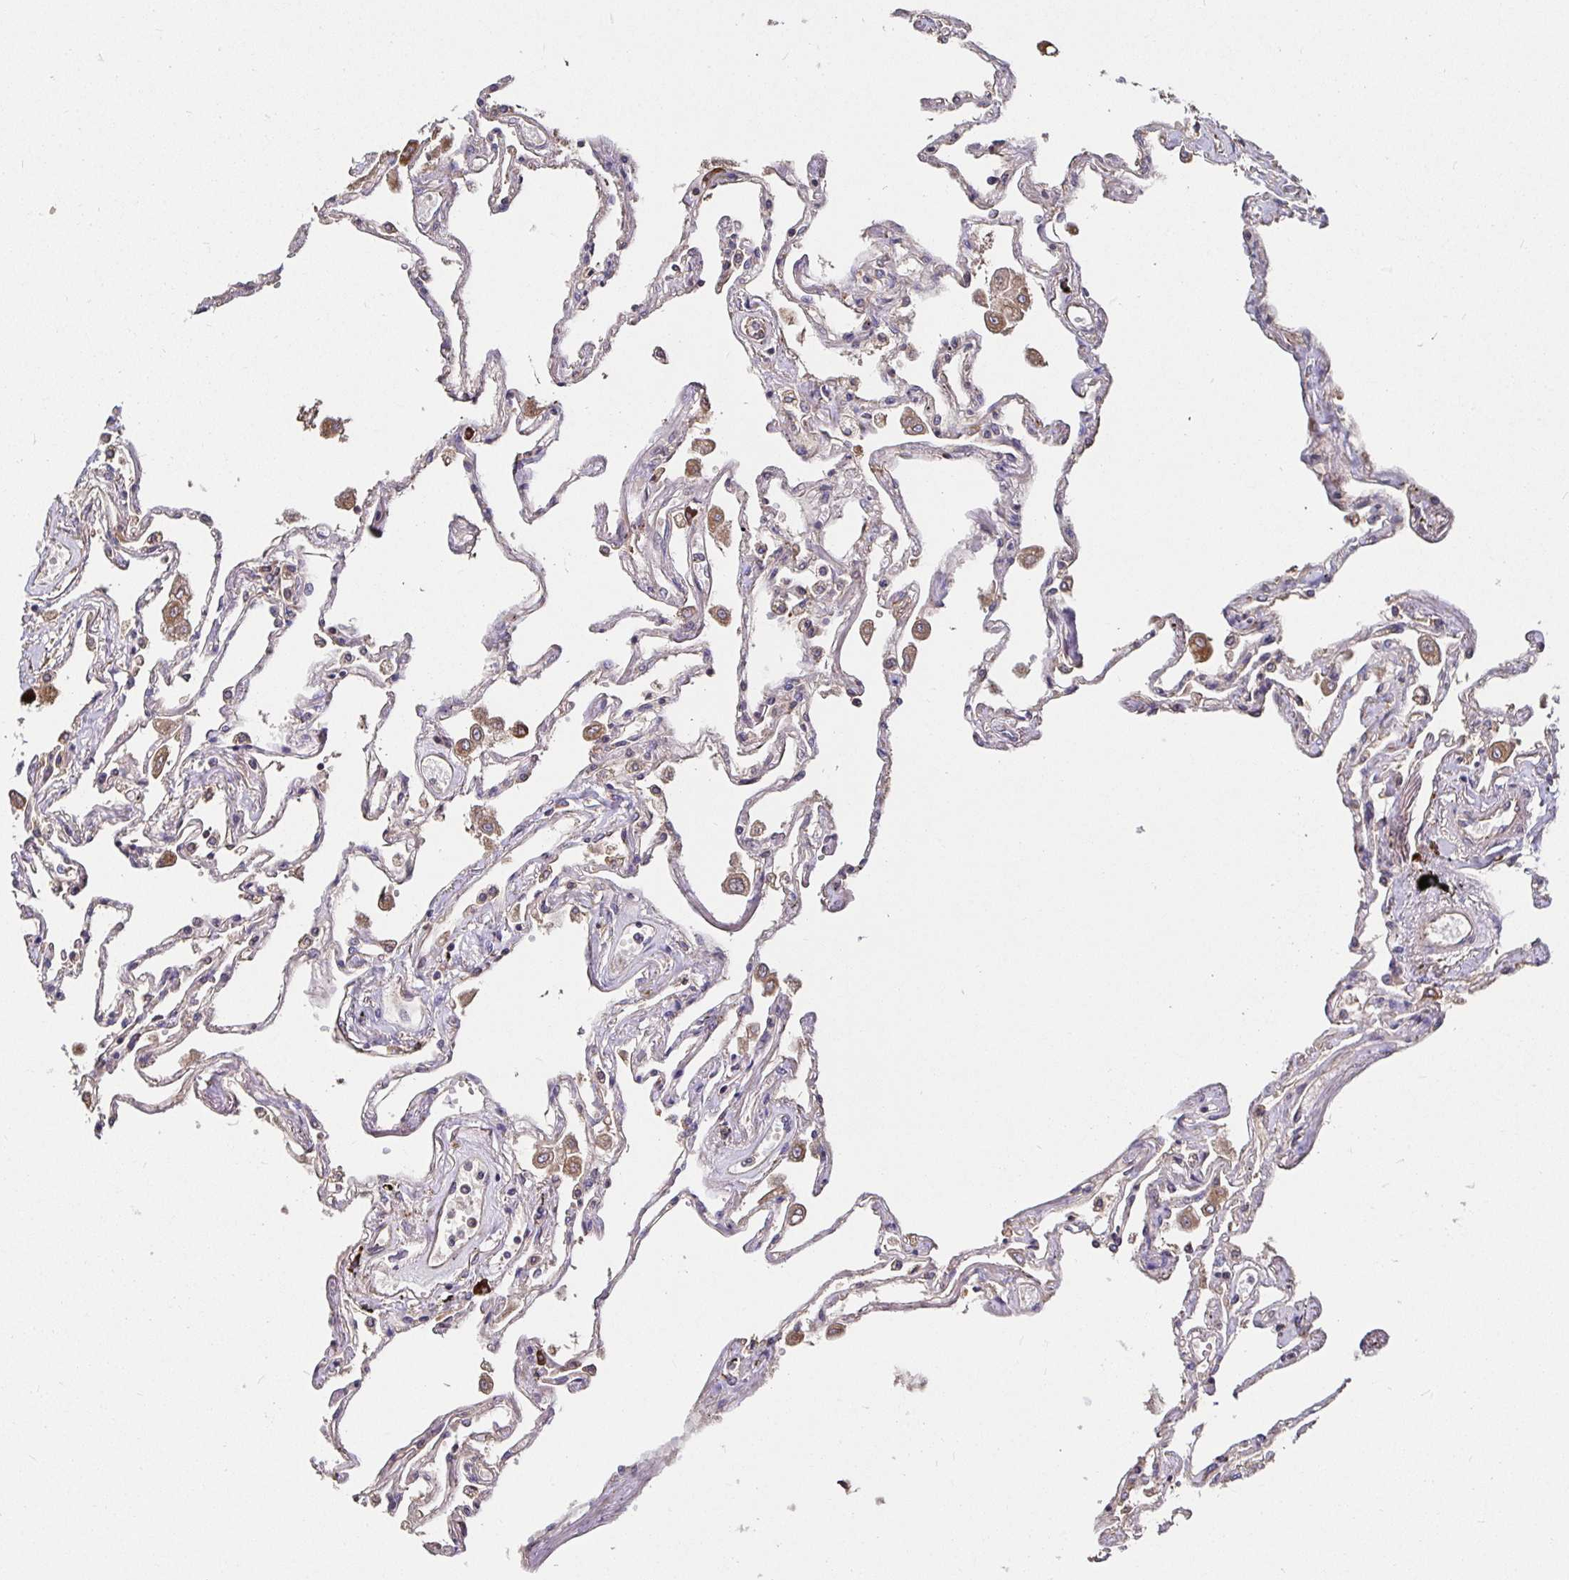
{"staining": {"intensity": "strong", "quantity": "<25%", "location": "cytoplasmic/membranous"}, "tissue": "lung", "cell_type": "Alveolar cells", "image_type": "normal", "snomed": [{"axis": "morphology", "description": "Normal tissue, NOS"}, {"axis": "morphology", "description": "Adenocarcinoma, NOS"}, {"axis": "topography", "description": "Cartilage tissue"}, {"axis": "topography", "description": "Lung"}], "caption": "An immunohistochemistry photomicrograph of unremarkable tissue is shown. Protein staining in brown labels strong cytoplasmic/membranous positivity in lung within alveolar cells.", "gene": "MLST8", "patient": {"sex": "female", "age": 67}}